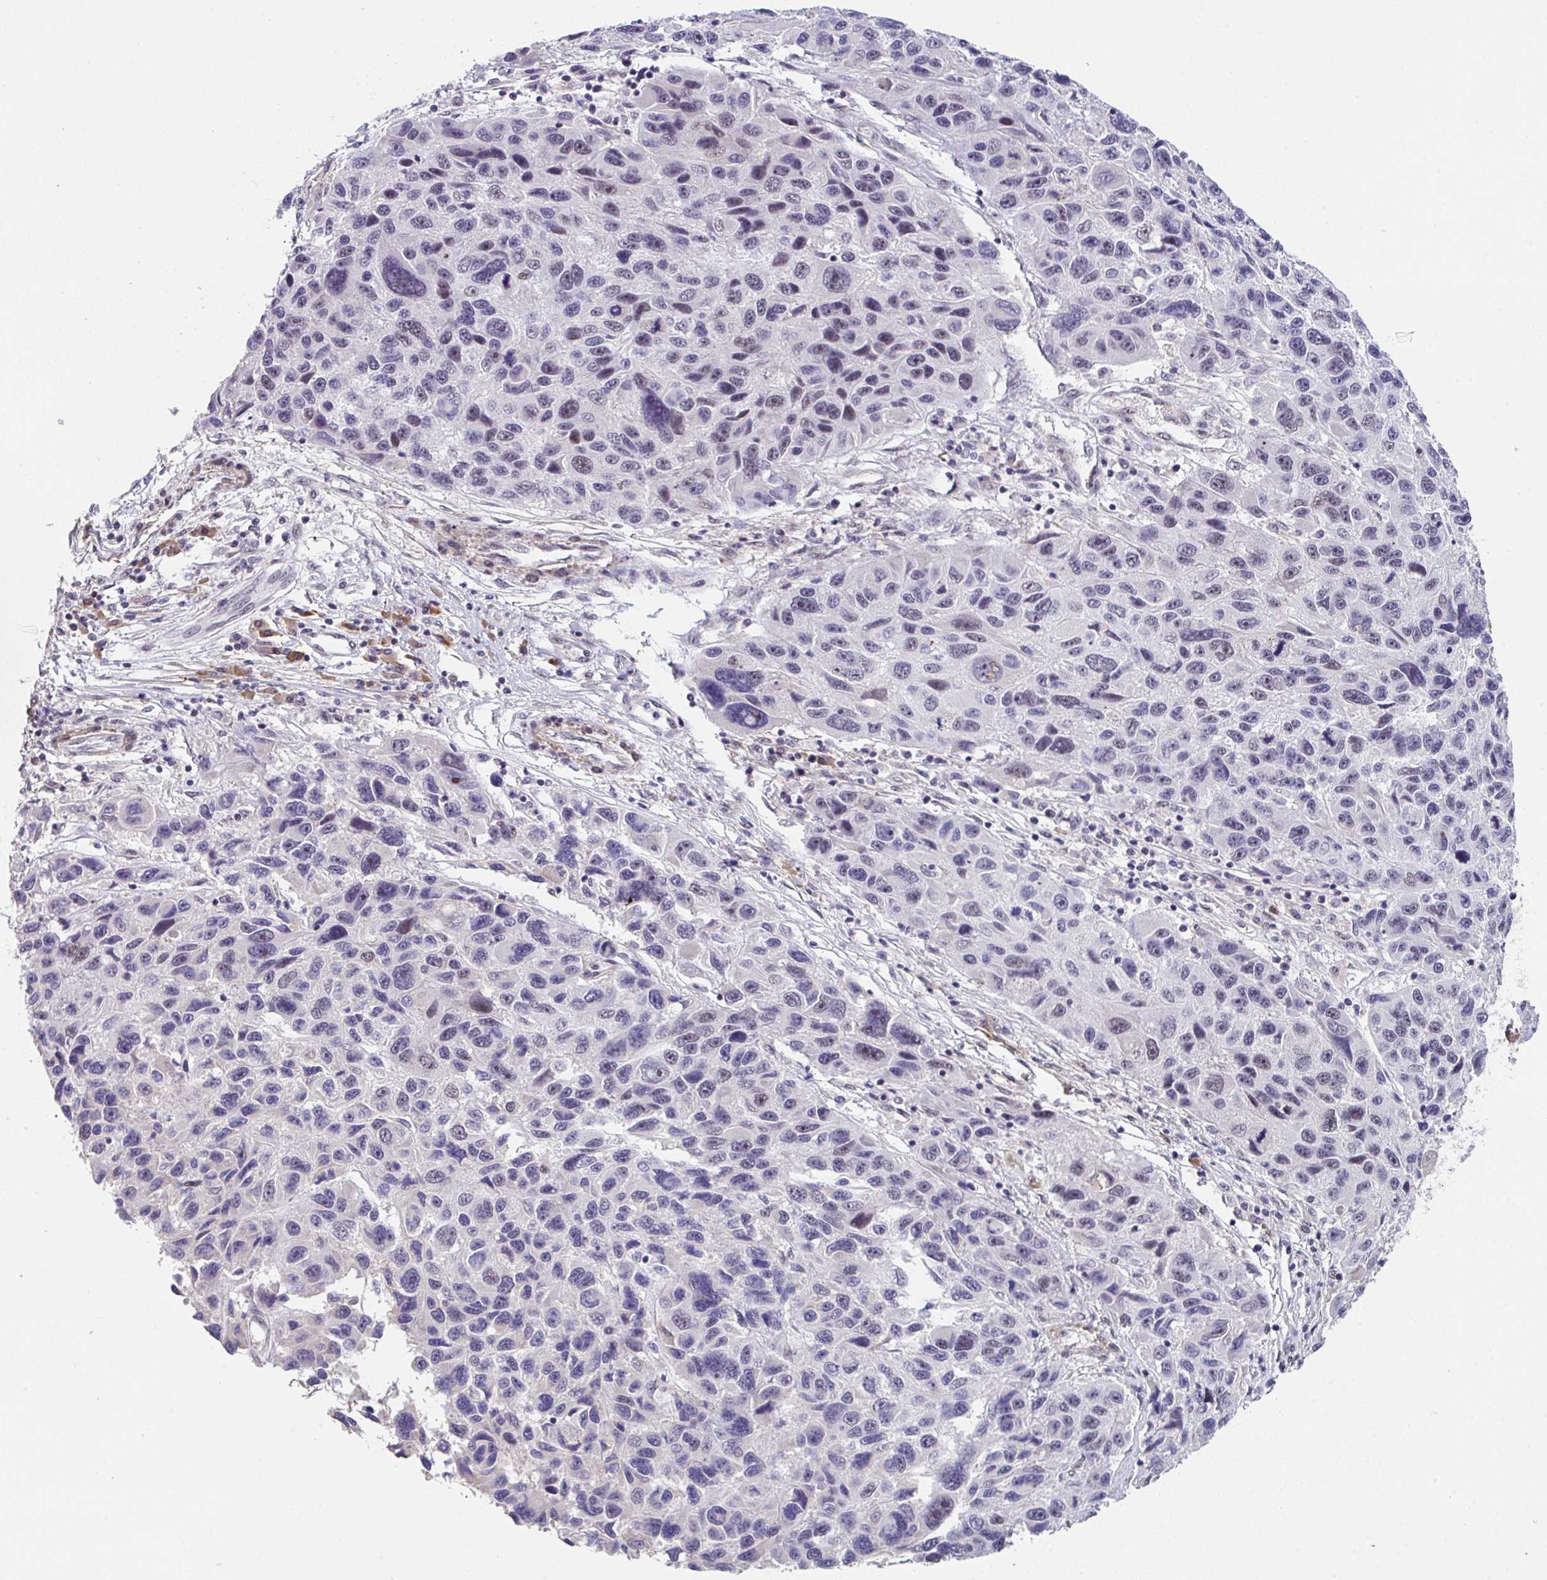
{"staining": {"intensity": "negative", "quantity": "none", "location": "none"}, "tissue": "melanoma", "cell_type": "Tumor cells", "image_type": "cancer", "snomed": [{"axis": "morphology", "description": "Malignant melanoma, NOS"}, {"axis": "topography", "description": "Skin"}], "caption": "This photomicrograph is of malignant melanoma stained with immunohistochemistry to label a protein in brown with the nuclei are counter-stained blue. There is no positivity in tumor cells.", "gene": "RBBP6", "patient": {"sex": "male", "age": 53}}